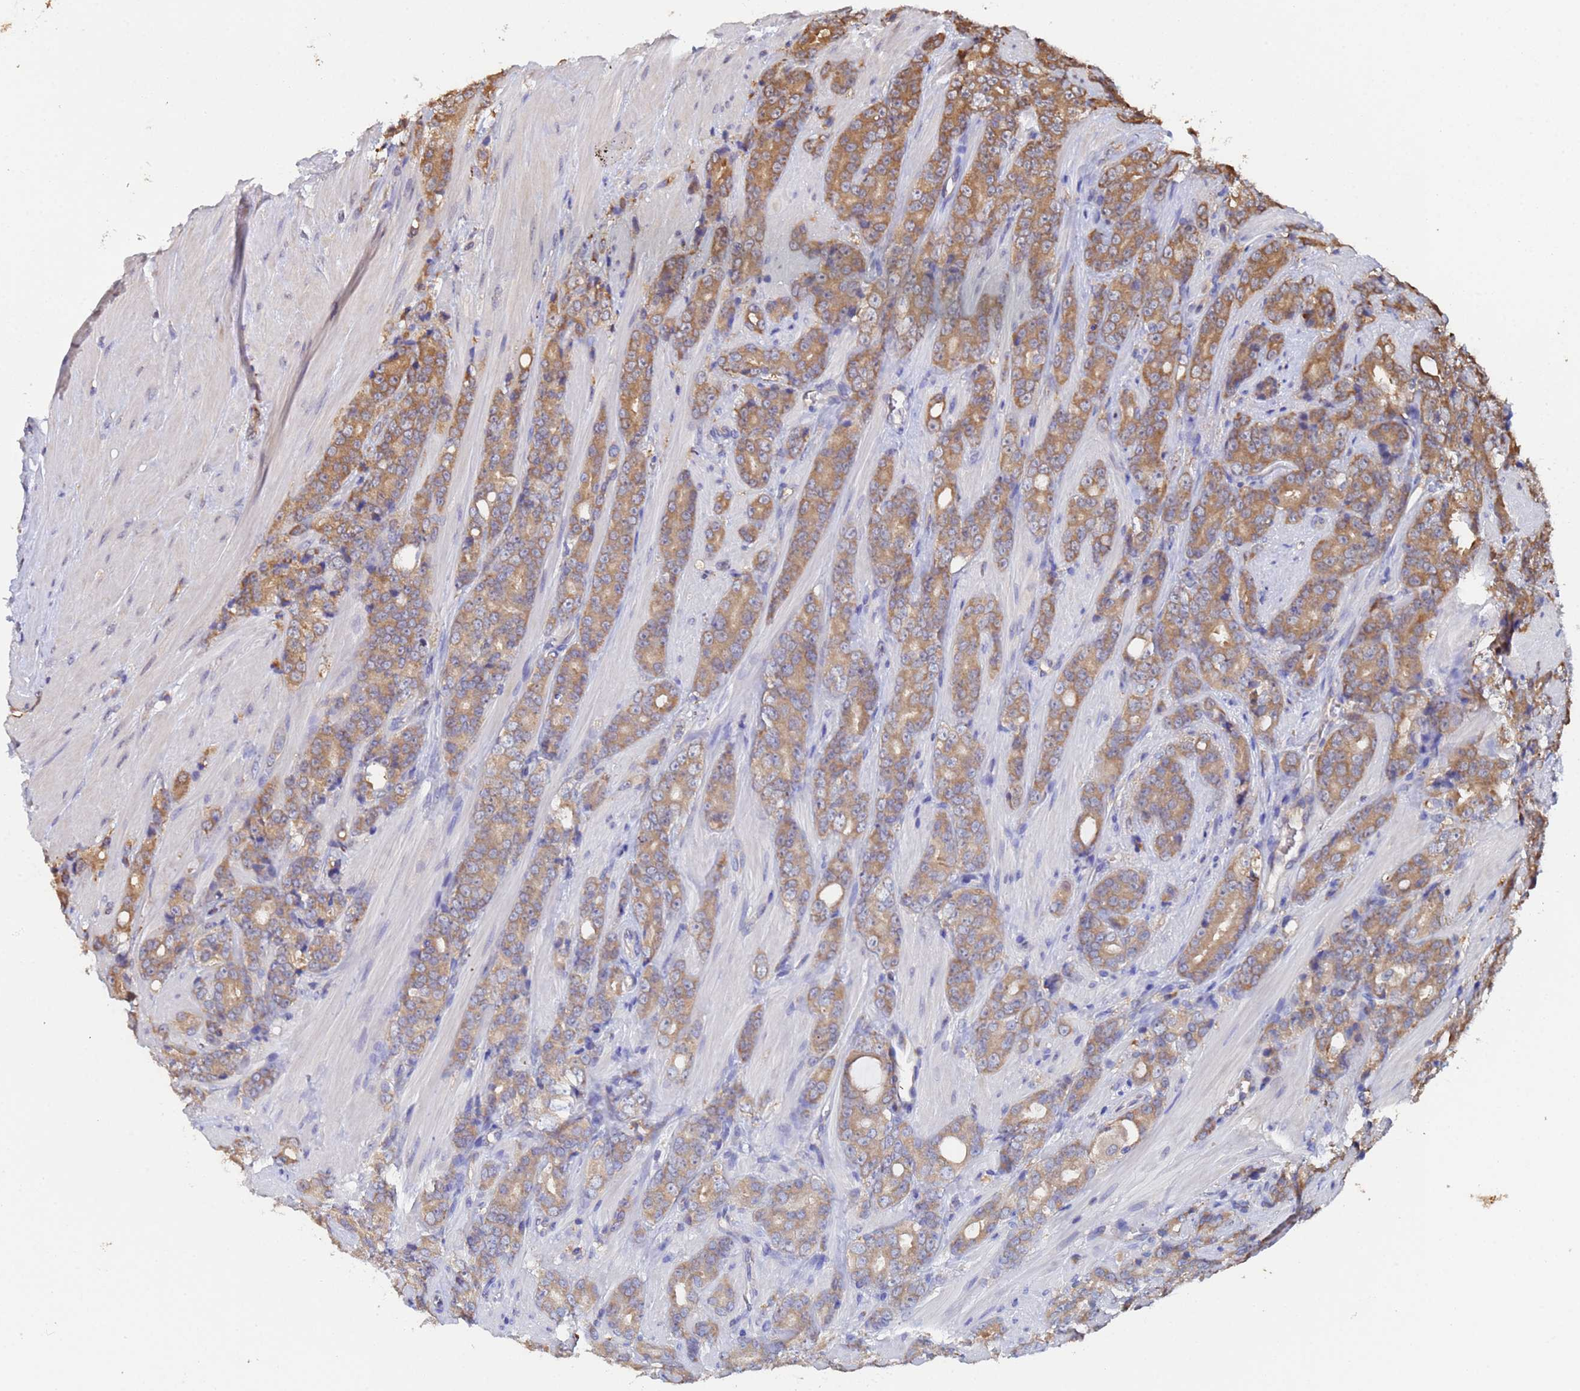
{"staining": {"intensity": "moderate", "quantity": "25%-75%", "location": "cytoplasmic/membranous"}, "tissue": "prostate cancer", "cell_type": "Tumor cells", "image_type": "cancer", "snomed": [{"axis": "morphology", "description": "Adenocarcinoma, High grade"}, {"axis": "topography", "description": "Prostate"}], "caption": "The histopathology image shows staining of prostate high-grade adenocarcinoma, revealing moderate cytoplasmic/membranous protein staining (brown color) within tumor cells. (Brightfield microscopy of DAB IHC at high magnification).", "gene": "FAM25A", "patient": {"sex": "male", "age": 62}}